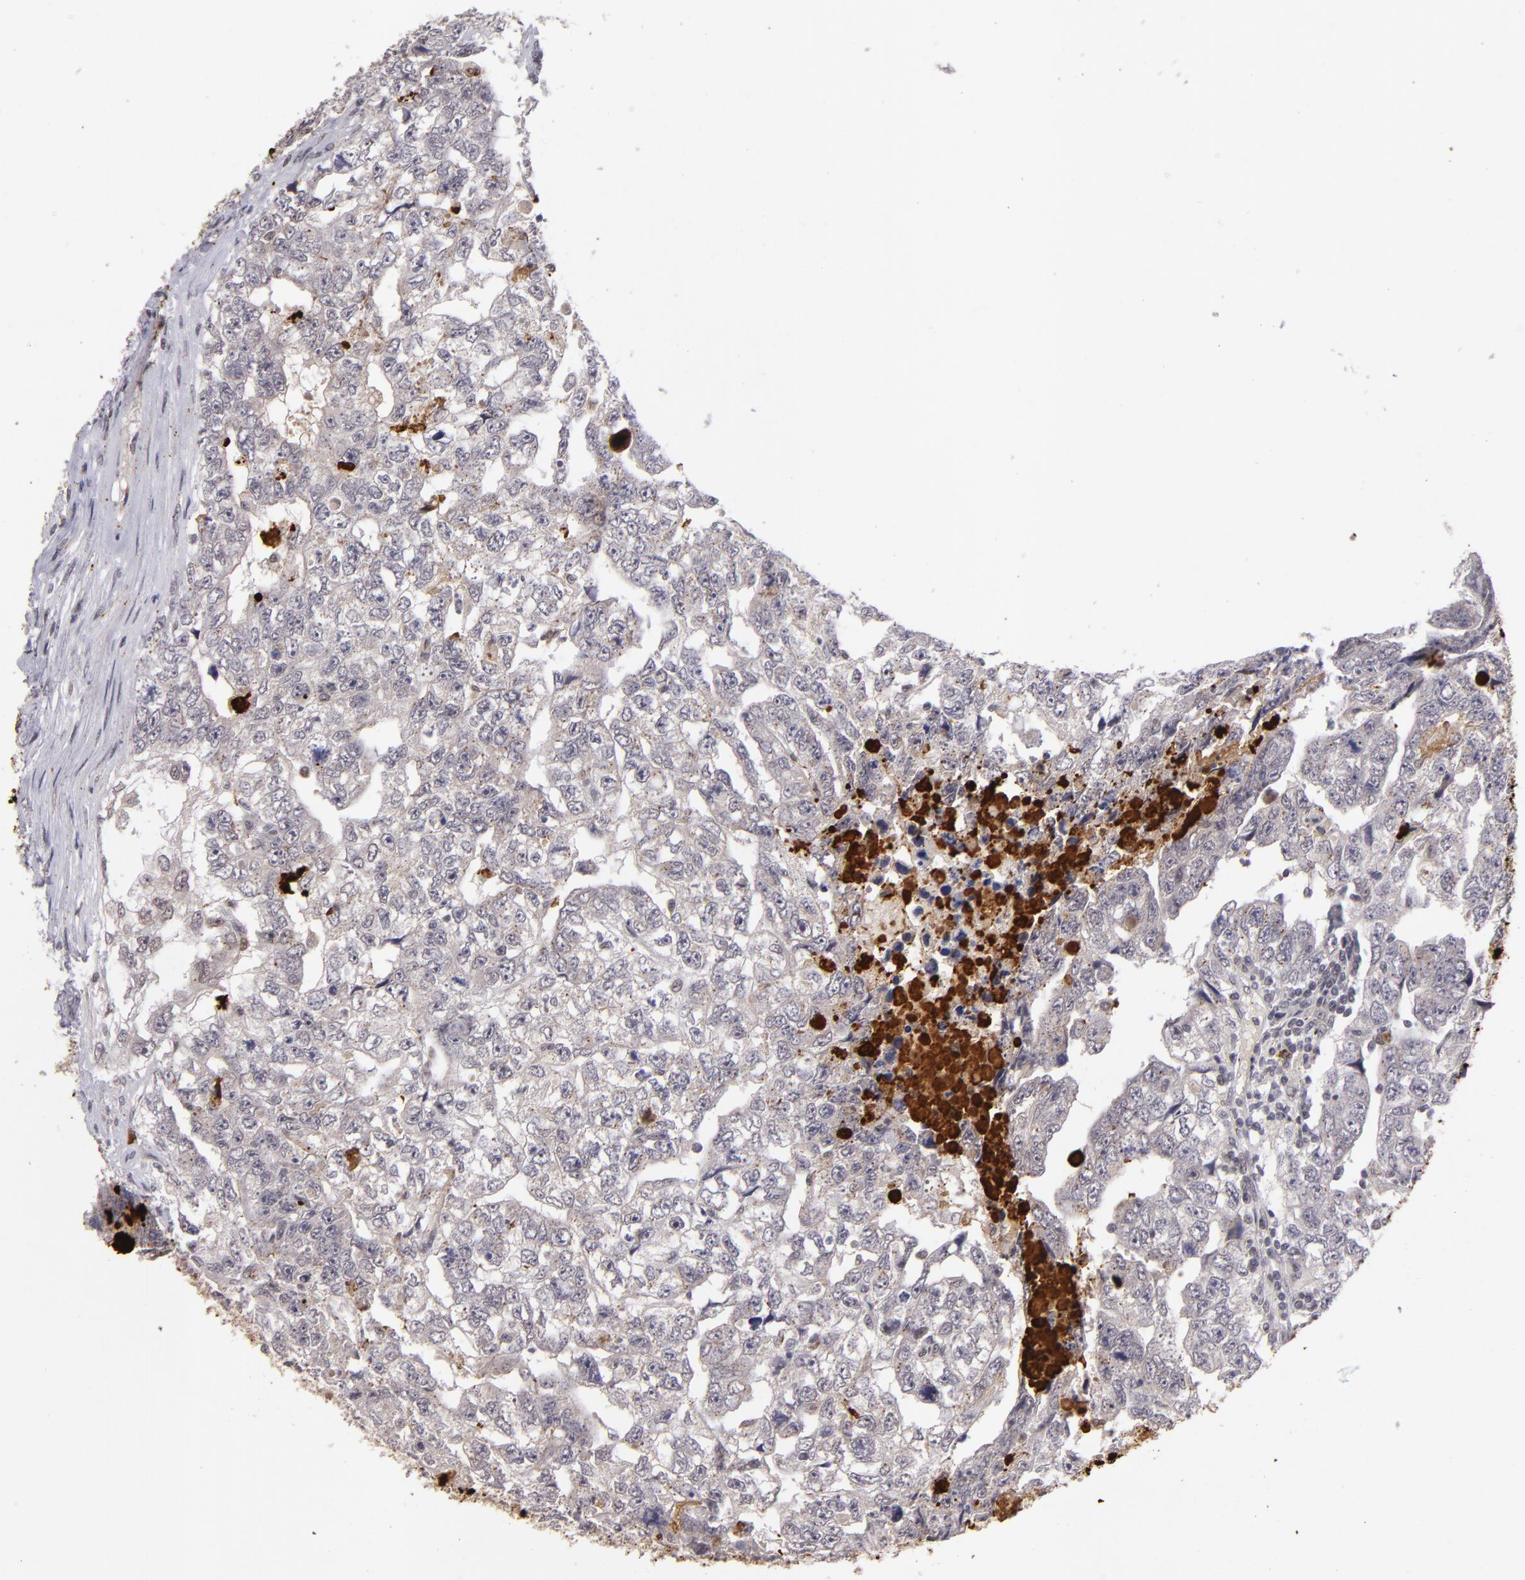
{"staining": {"intensity": "weak", "quantity": "<25%", "location": "nuclear"}, "tissue": "testis cancer", "cell_type": "Tumor cells", "image_type": "cancer", "snomed": [{"axis": "morphology", "description": "Carcinoma, Embryonal, NOS"}, {"axis": "topography", "description": "Testis"}], "caption": "A high-resolution image shows immunohistochemistry (IHC) staining of testis embryonal carcinoma, which shows no significant positivity in tumor cells.", "gene": "RXRG", "patient": {"sex": "male", "age": 36}}